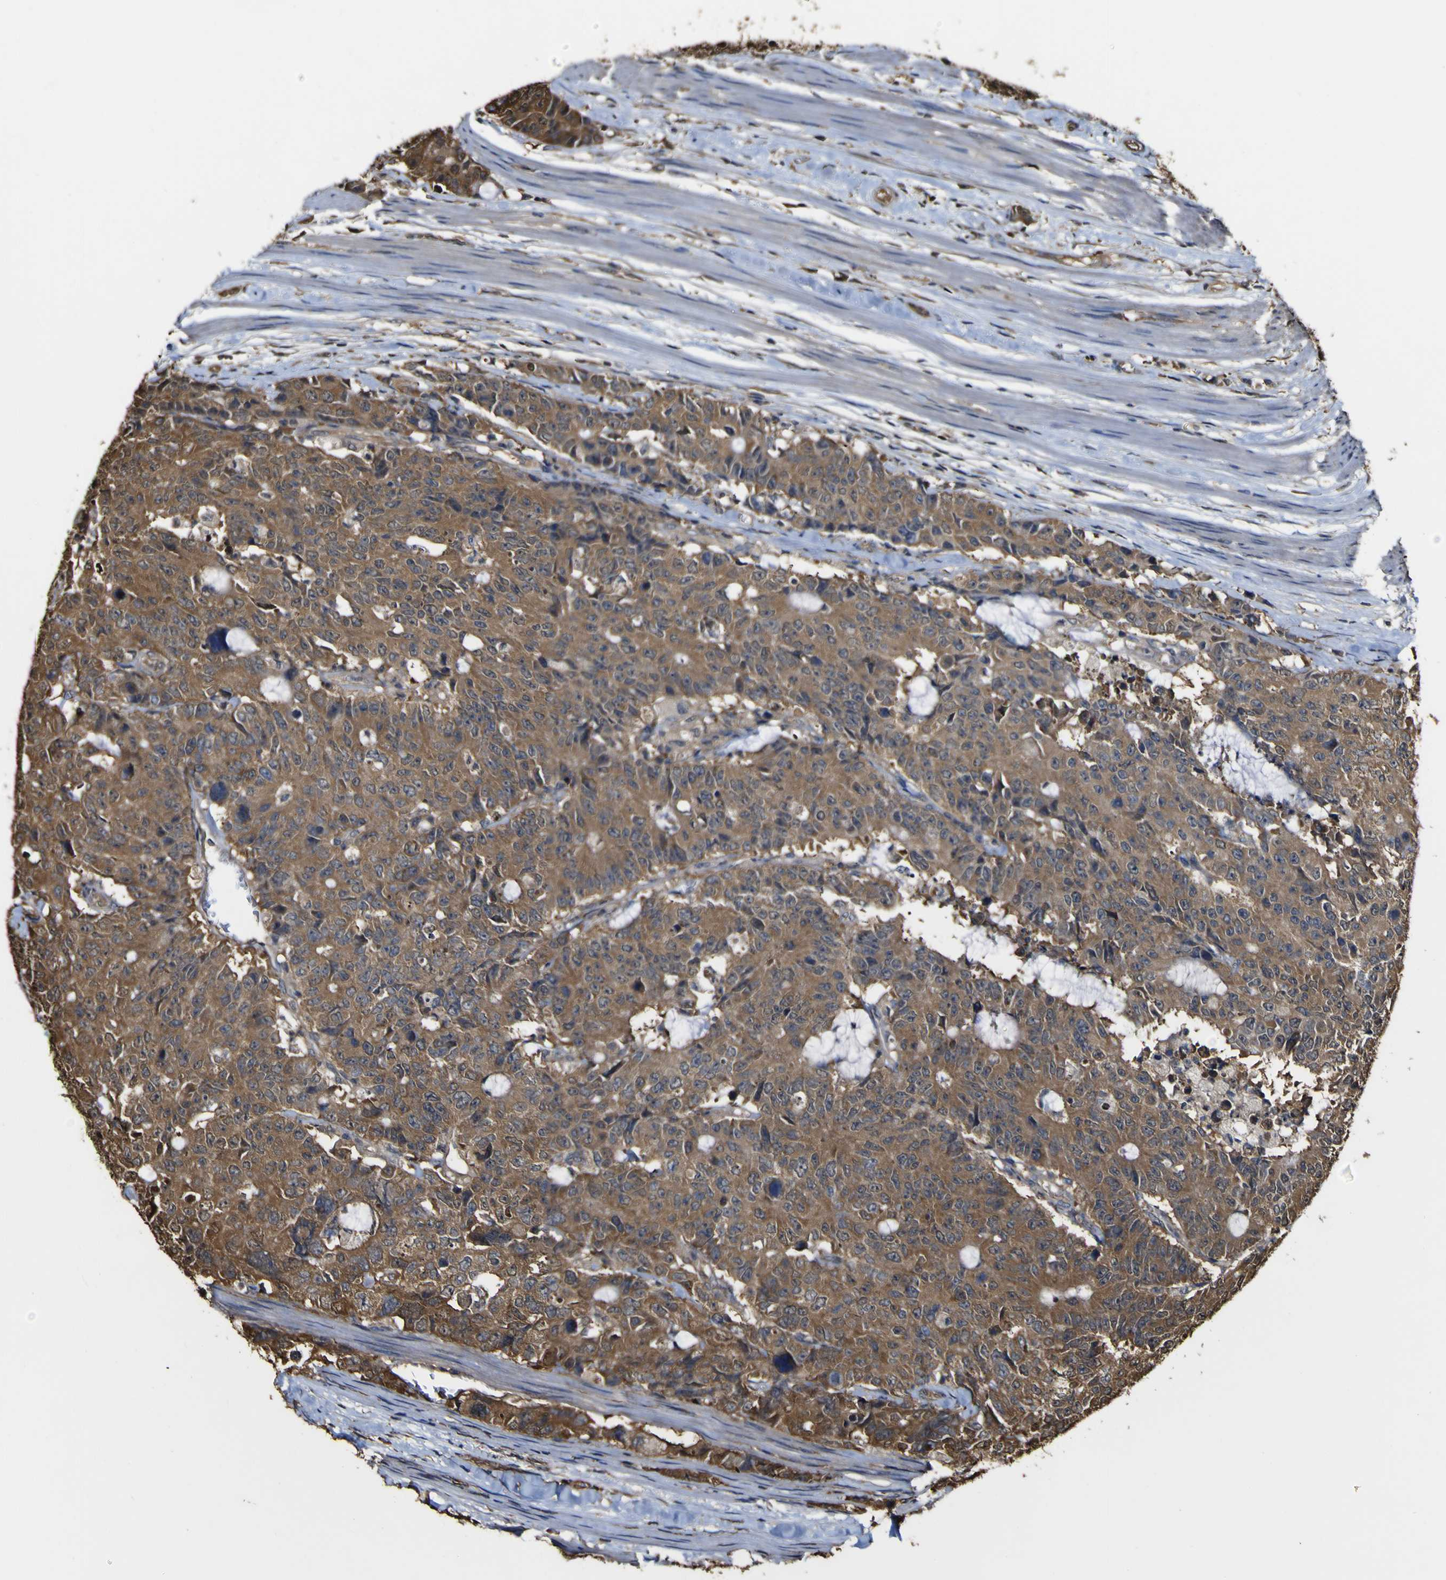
{"staining": {"intensity": "moderate", "quantity": ">75%", "location": "cytoplasmic/membranous"}, "tissue": "colorectal cancer", "cell_type": "Tumor cells", "image_type": "cancer", "snomed": [{"axis": "morphology", "description": "Adenocarcinoma, NOS"}, {"axis": "topography", "description": "Colon"}], "caption": "Immunohistochemical staining of human colorectal cancer displays medium levels of moderate cytoplasmic/membranous protein positivity in about >75% of tumor cells.", "gene": "PTPRR", "patient": {"sex": "female", "age": 86}}